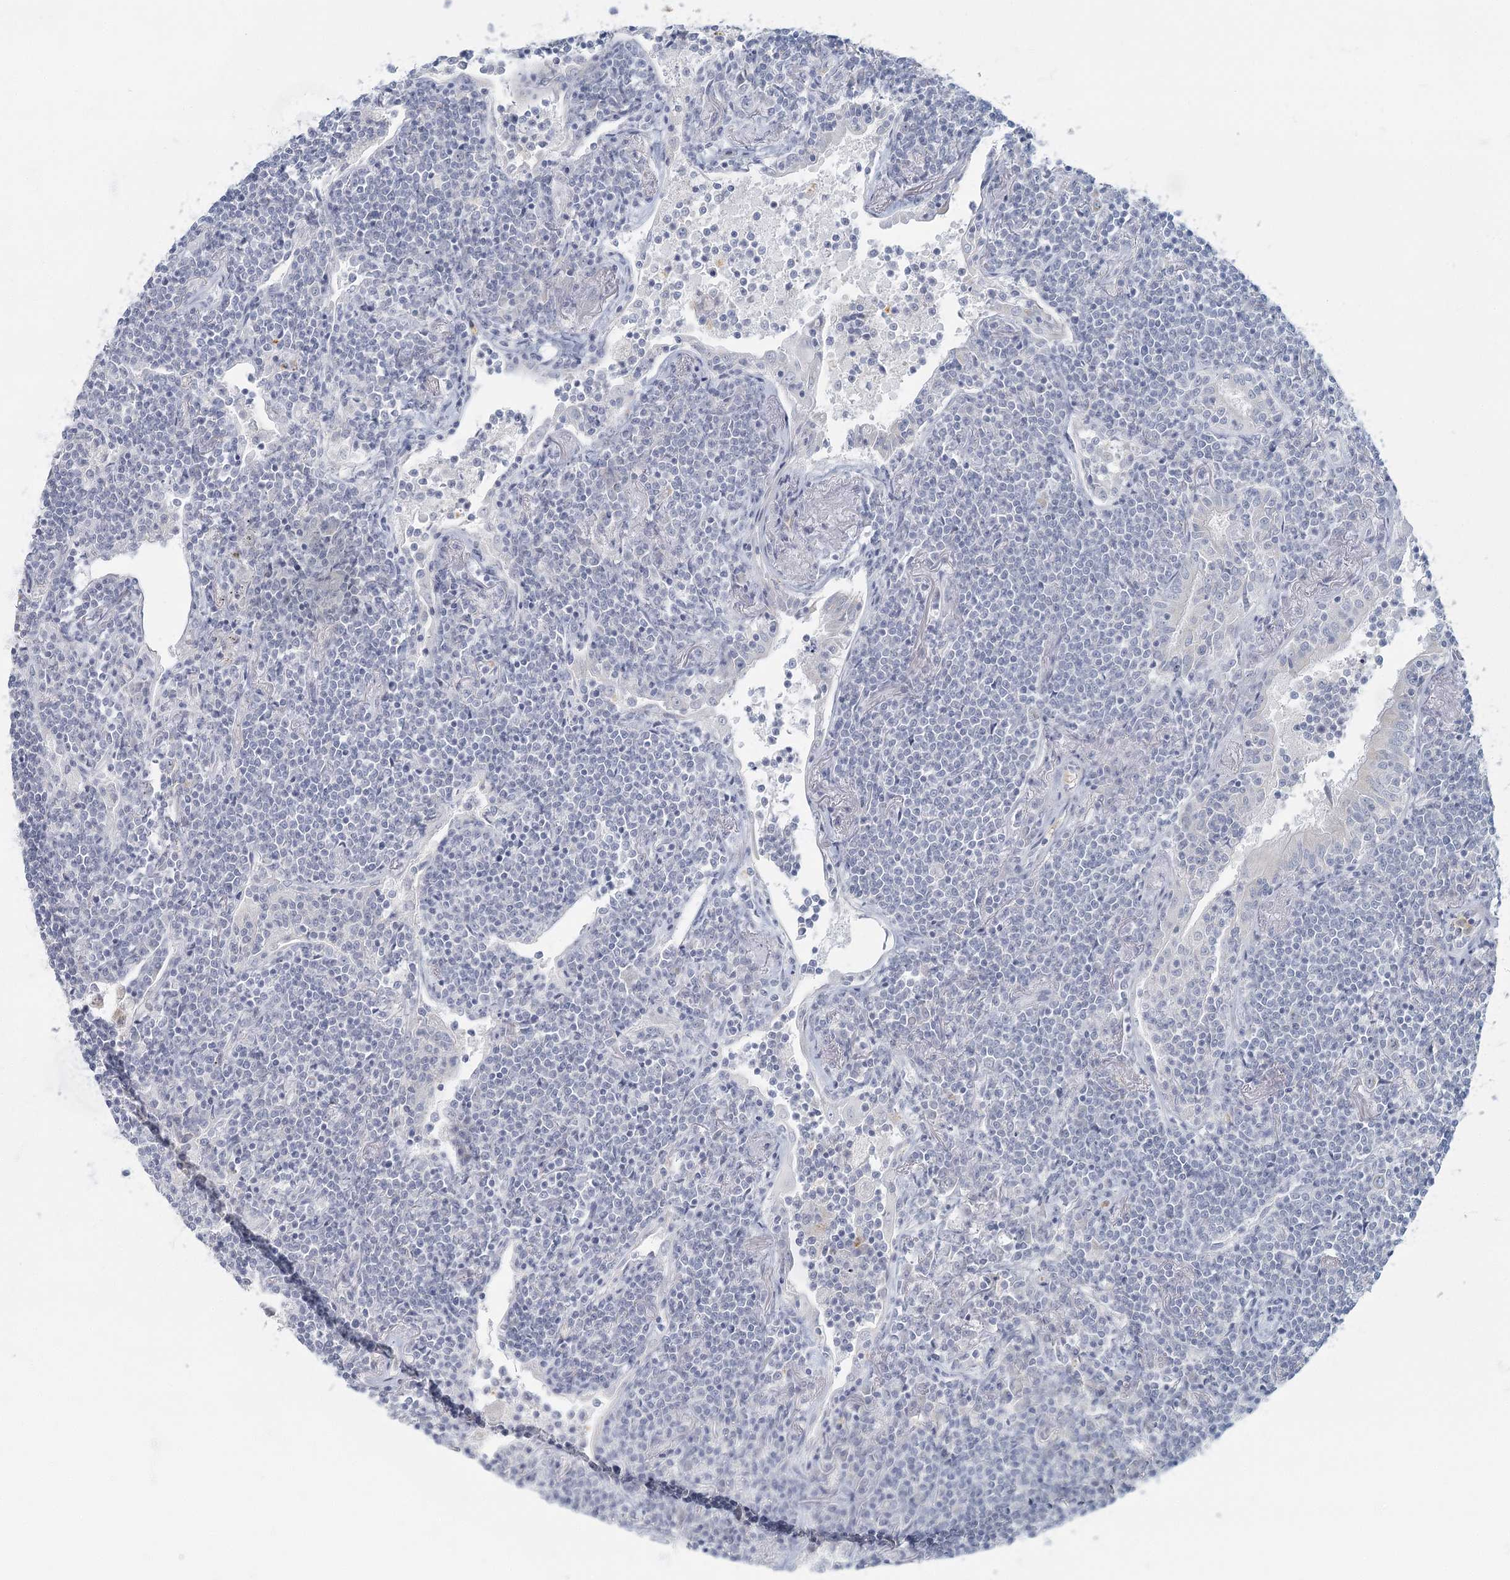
{"staining": {"intensity": "negative", "quantity": "none", "location": "none"}, "tissue": "lymphoma", "cell_type": "Tumor cells", "image_type": "cancer", "snomed": [{"axis": "morphology", "description": "Malignant lymphoma, non-Hodgkin's type, Low grade"}, {"axis": "topography", "description": "Lung"}], "caption": "There is no significant expression in tumor cells of lymphoma.", "gene": "FAM110C", "patient": {"sex": "female", "age": 71}}